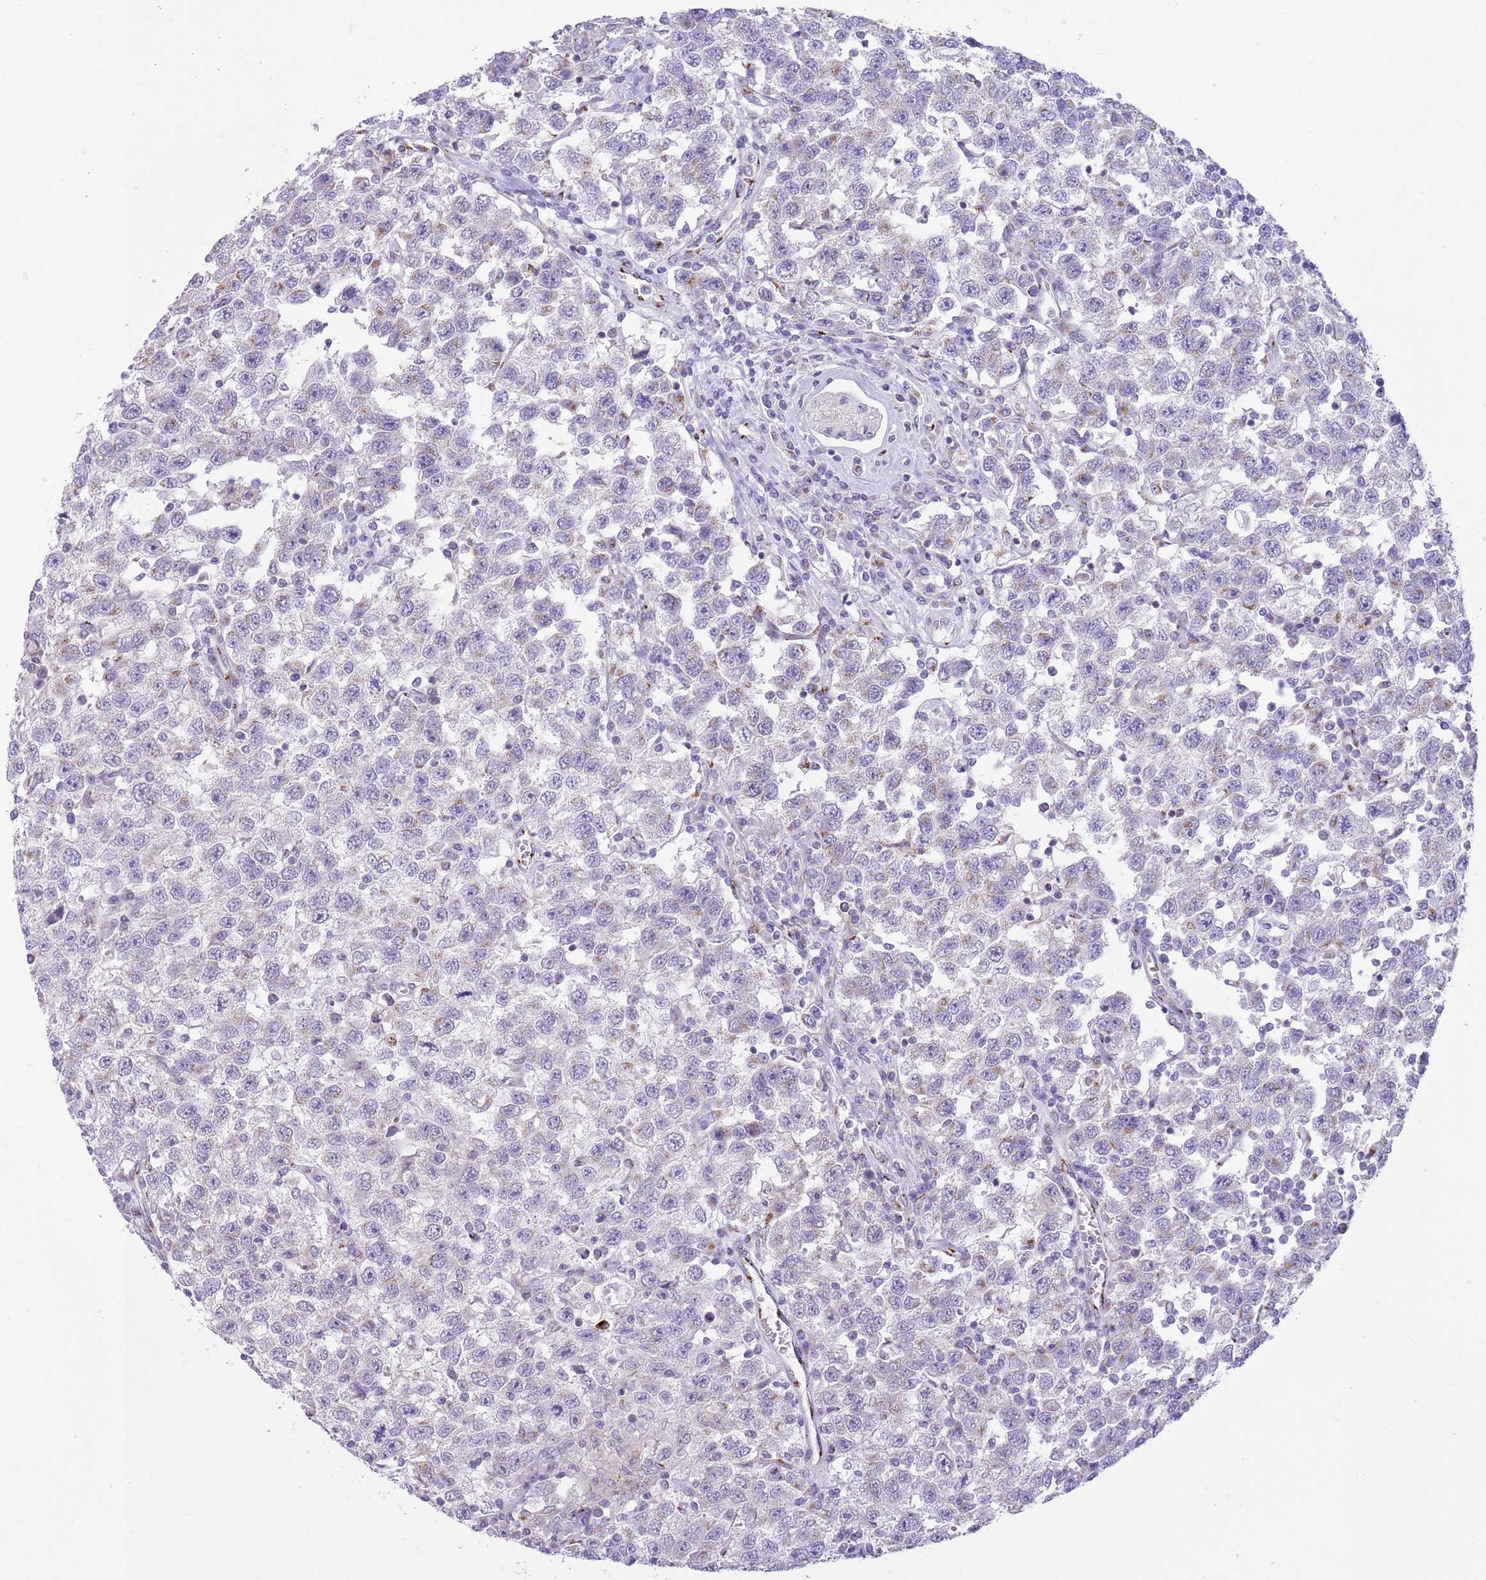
{"staining": {"intensity": "negative", "quantity": "none", "location": "none"}, "tissue": "testis cancer", "cell_type": "Tumor cells", "image_type": "cancer", "snomed": [{"axis": "morphology", "description": "Seminoma, NOS"}, {"axis": "topography", "description": "Testis"}], "caption": "Tumor cells show no significant protein positivity in testis cancer (seminoma). (Stains: DAB (3,3'-diaminobenzidine) IHC with hematoxylin counter stain, Microscopy: brightfield microscopy at high magnification).", "gene": "C20orf96", "patient": {"sex": "male", "age": 41}}